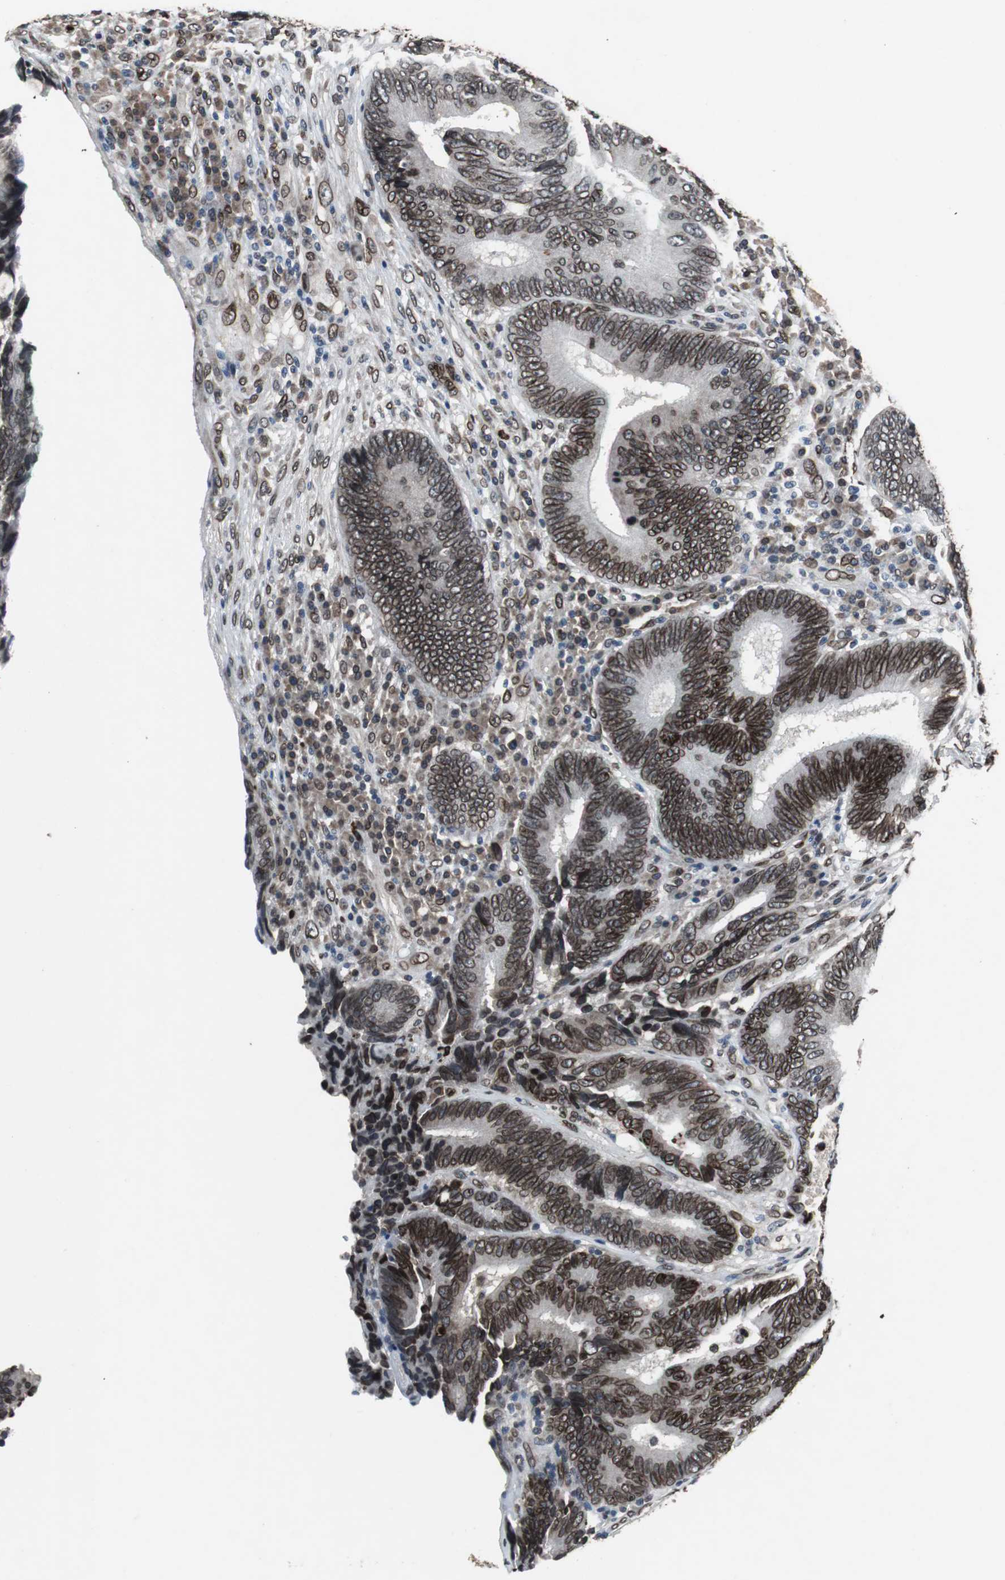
{"staining": {"intensity": "strong", "quantity": ">75%", "location": "cytoplasmic/membranous,nuclear"}, "tissue": "colorectal cancer", "cell_type": "Tumor cells", "image_type": "cancer", "snomed": [{"axis": "morphology", "description": "Adenocarcinoma, NOS"}, {"axis": "topography", "description": "Colon"}], "caption": "Strong cytoplasmic/membranous and nuclear positivity for a protein is identified in about >75% of tumor cells of colorectal cancer using immunohistochemistry.", "gene": "LMNA", "patient": {"sex": "female", "age": 78}}